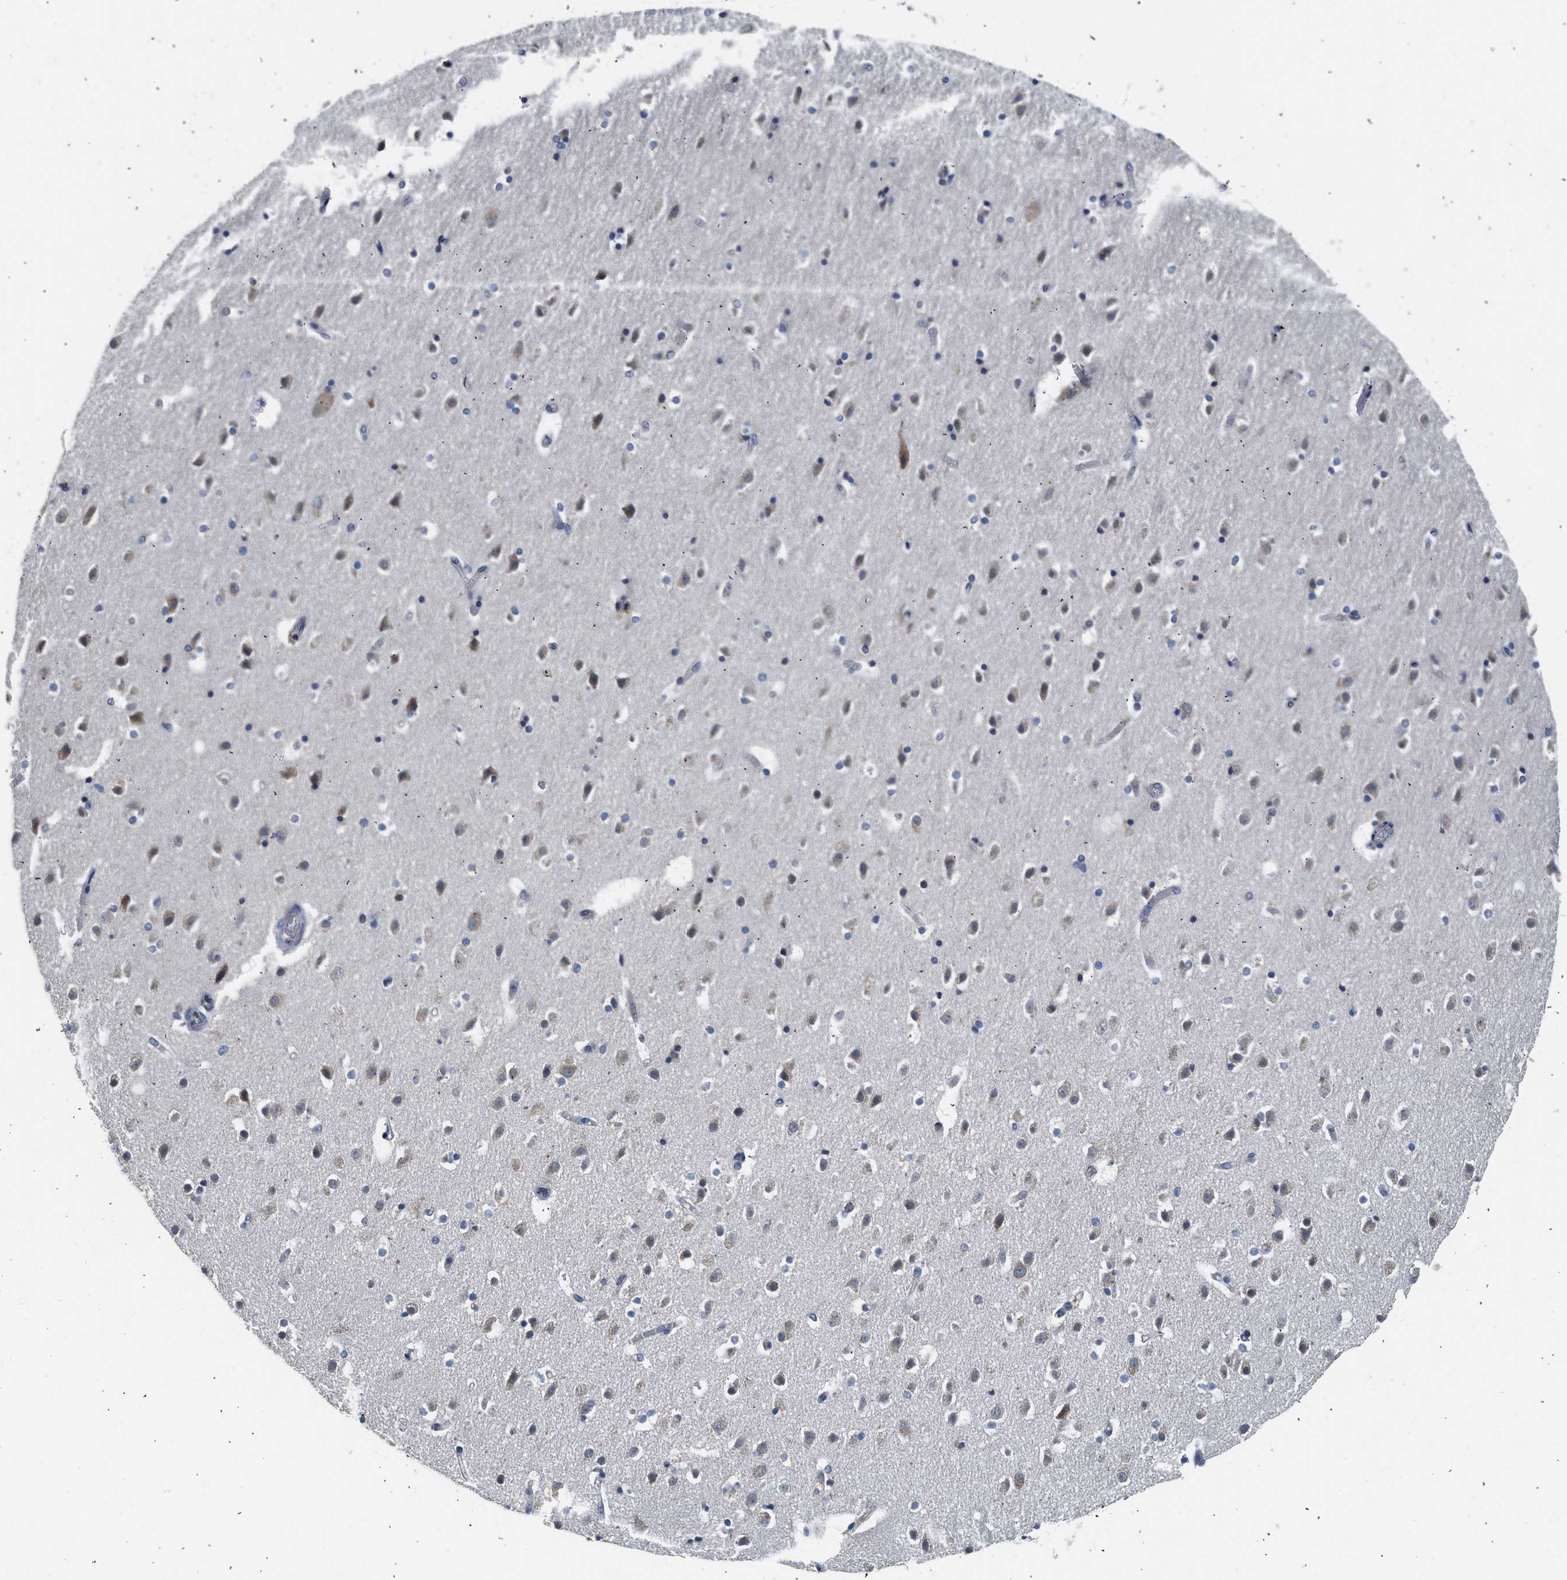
{"staining": {"intensity": "negative", "quantity": "none", "location": "none"}, "tissue": "hippocampus", "cell_type": "Glial cells", "image_type": "normal", "snomed": [{"axis": "morphology", "description": "Normal tissue, NOS"}, {"axis": "topography", "description": "Hippocampus"}], "caption": "Benign hippocampus was stained to show a protein in brown. There is no significant staining in glial cells. (DAB IHC visualized using brightfield microscopy, high magnification).", "gene": "PIM1", "patient": {"sex": "male", "age": 45}}